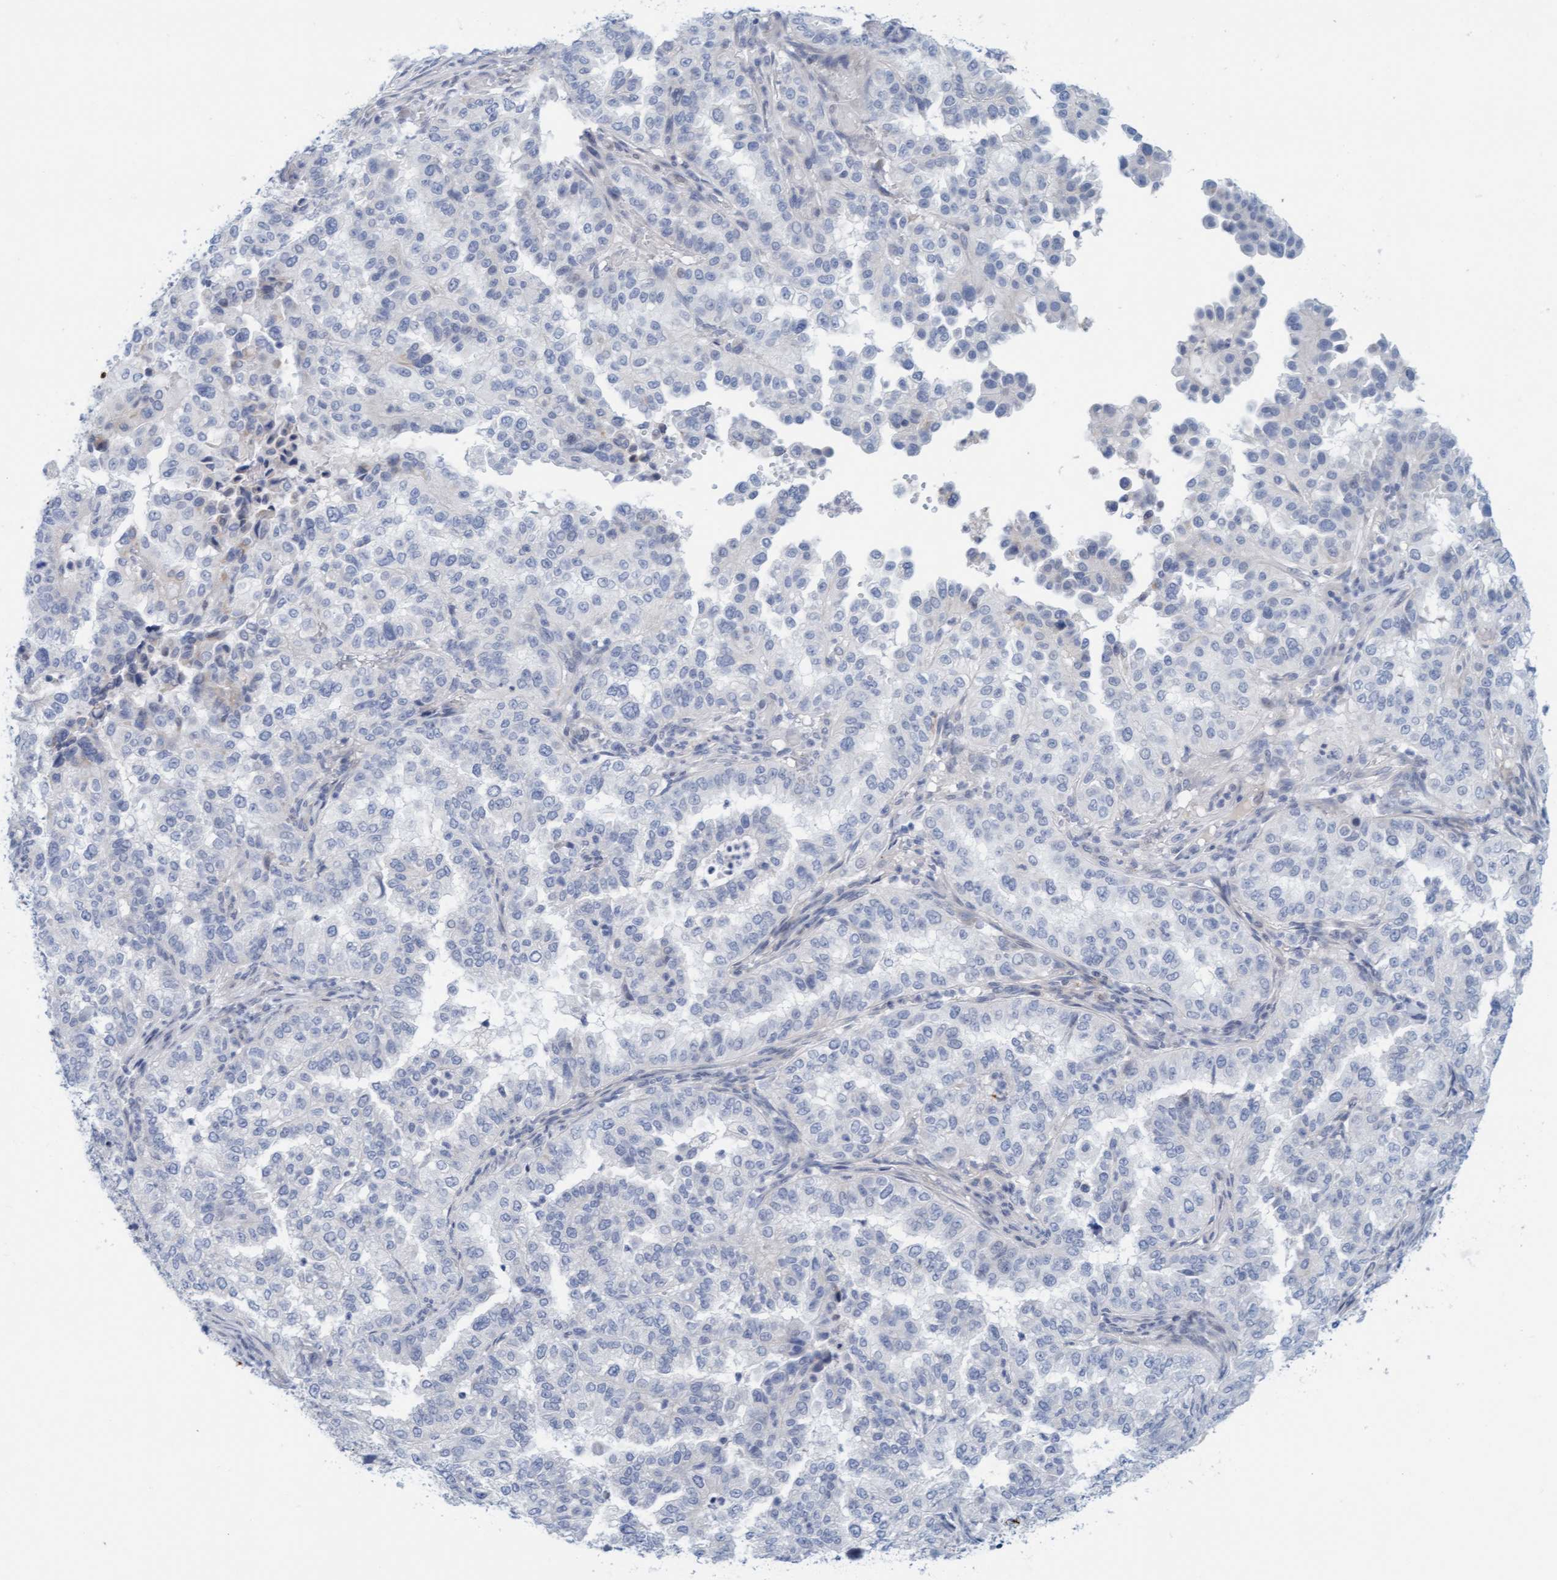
{"staining": {"intensity": "negative", "quantity": "none", "location": "none"}, "tissue": "endometrial cancer", "cell_type": "Tumor cells", "image_type": "cancer", "snomed": [{"axis": "morphology", "description": "Adenocarcinoma, NOS"}, {"axis": "topography", "description": "Endometrium"}], "caption": "Tumor cells show no significant protein expression in endometrial adenocarcinoma.", "gene": "CPA3", "patient": {"sex": "female", "age": 85}}